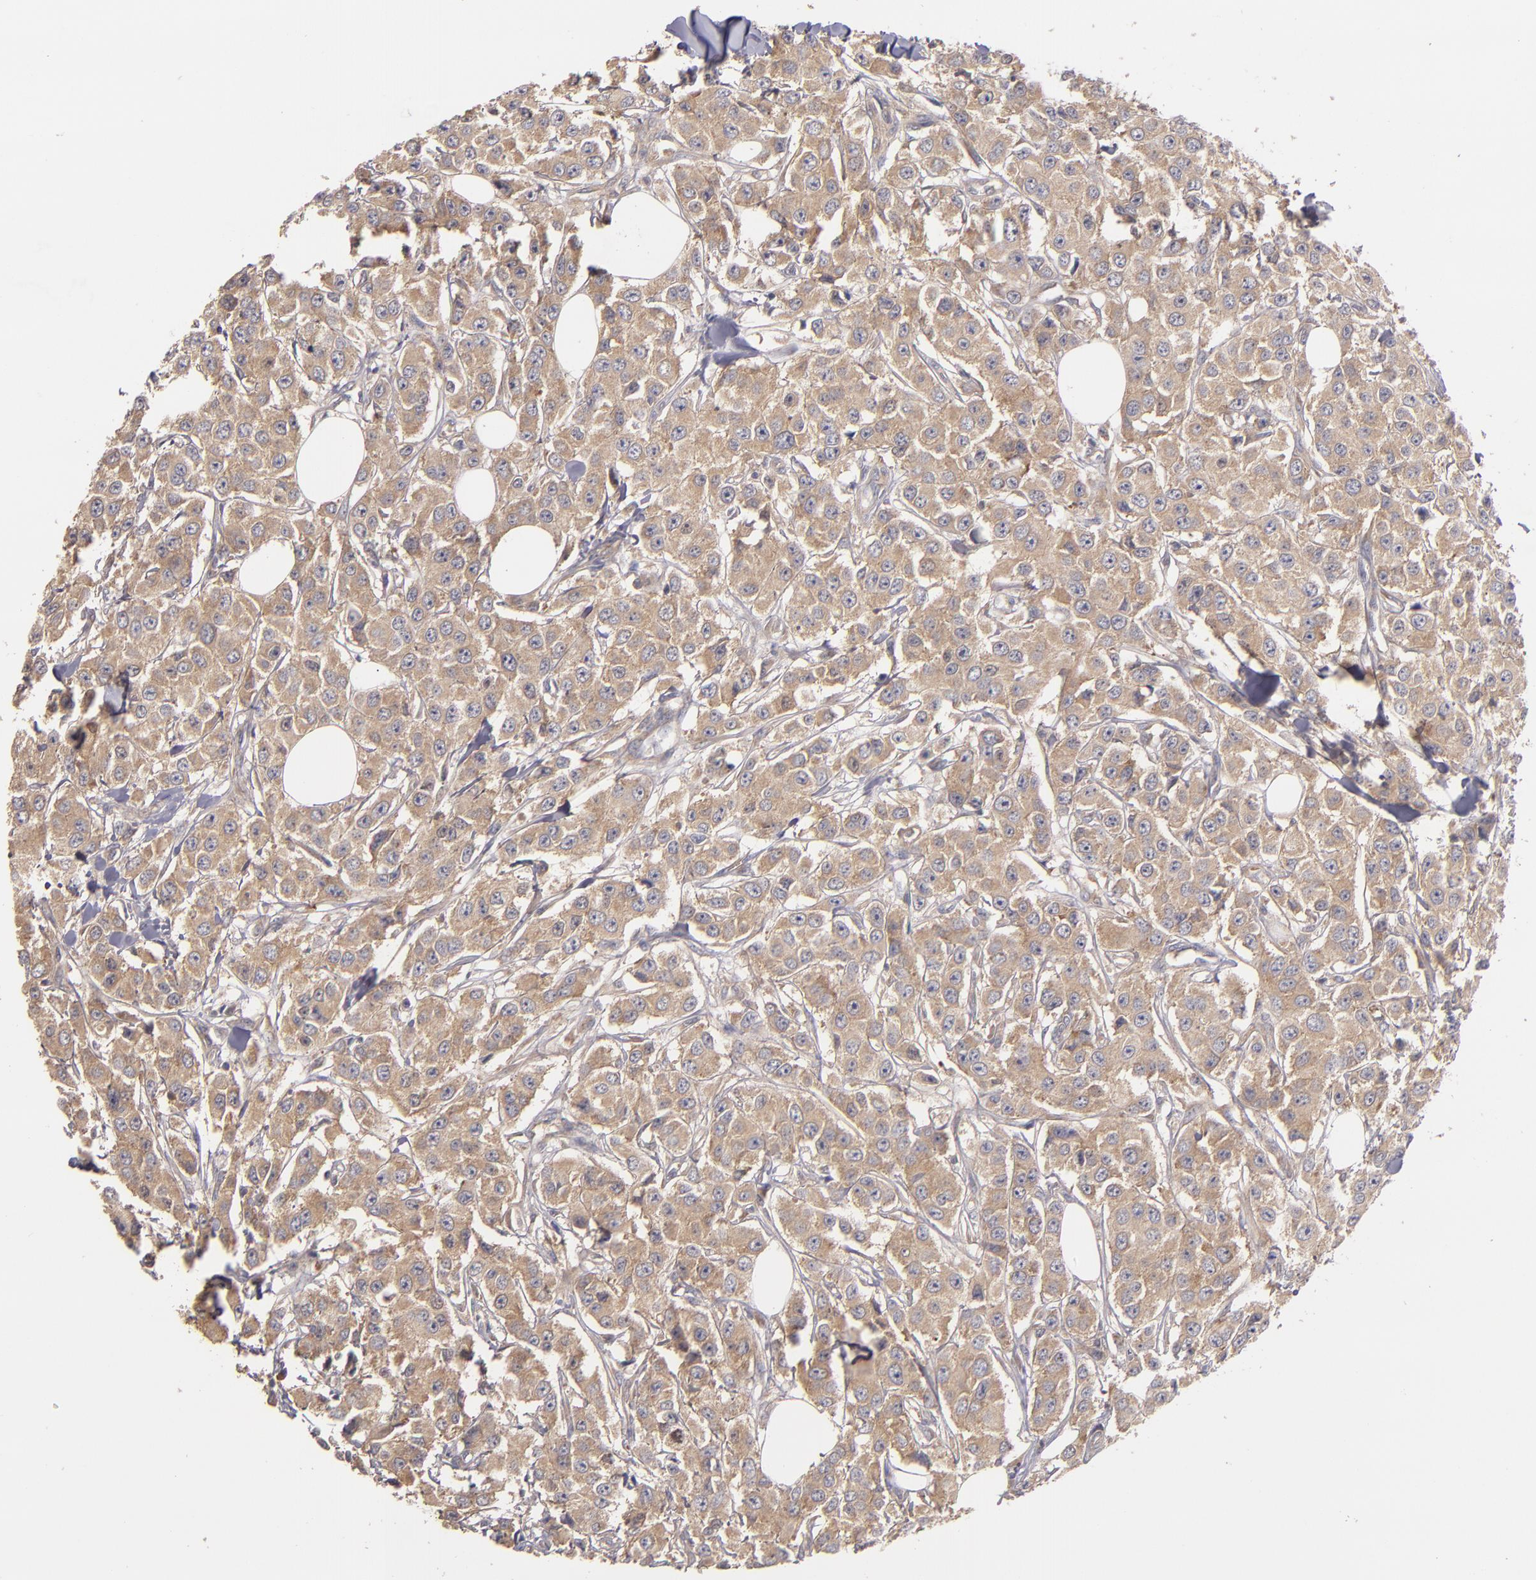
{"staining": {"intensity": "moderate", "quantity": ">75%", "location": "cytoplasmic/membranous"}, "tissue": "breast cancer", "cell_type": "Tumor cells", "image_type": "cancer", "snomed": [{"axis": "morphology", "description": "Duct carcinoma"}, {"axis": "topography", "description": "Breast"}], "caption": "This is a photomicrograph of immunohistochemistry staining of breast cancer, which shows moderate expression in the cytoplasmic/membranous of tumor cells.", "gene": "UPF3B", "patient": {"sex": "female", "age": 58}}